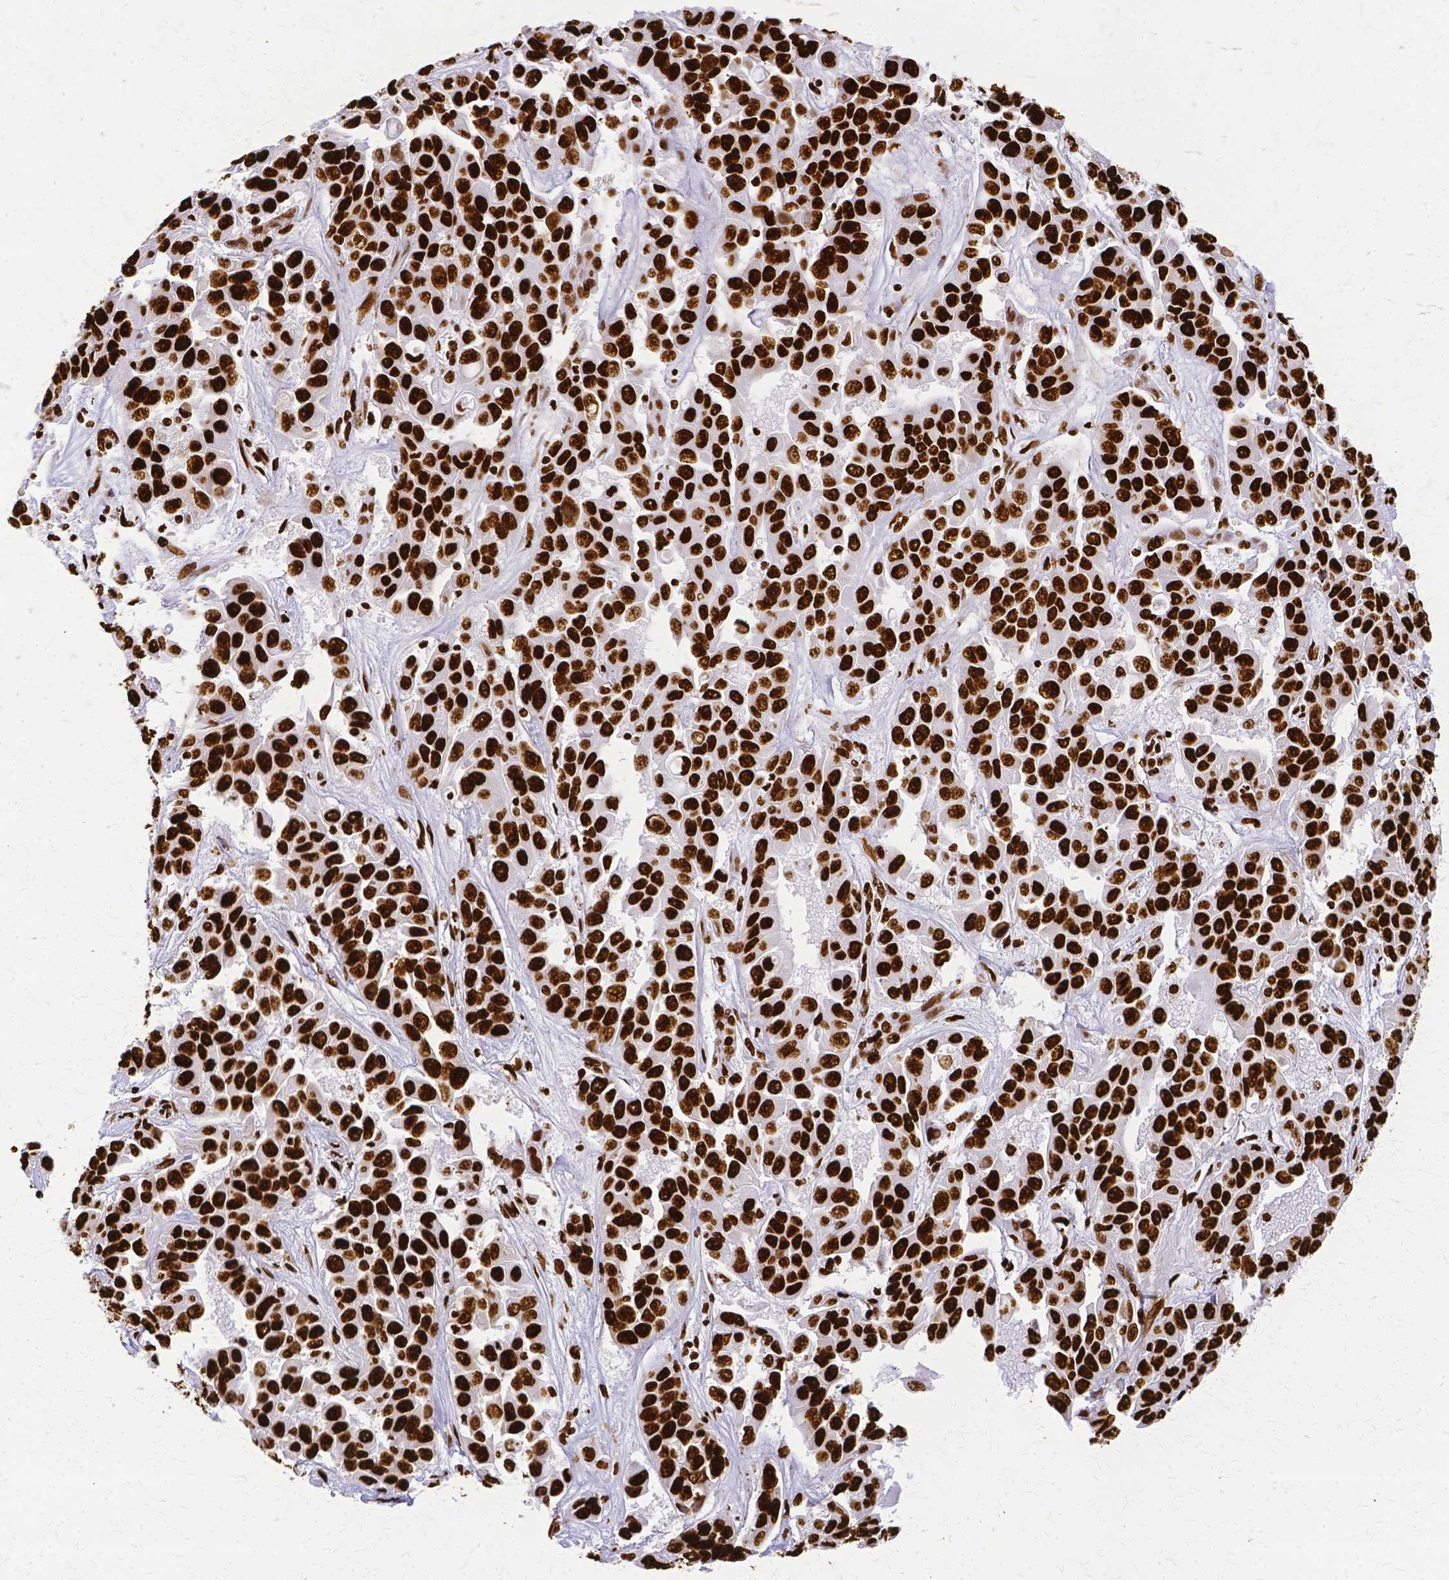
{"staining": {"intensity": "strong", "quantity": ">75%", "location": "nuclear"}, "tissue": "liver cancer", "cell_type": "Tumor cells", "image_type": "cancer", "snomed": [{"axis": "morphology", "description": "Cholangiocarcinoma"}, {"axis": "topography", "description": "Liver"}], "caption": "Immunohistochemical staining of human liver cancer (cholangiocarcinoma) reveals strong nuclear protein expression in about >75% of tumor cells. (IHC, brightfield microscopy, high magnification).", "gene": "SFPQ", "patient": {"sex": "female", "age": 52}}